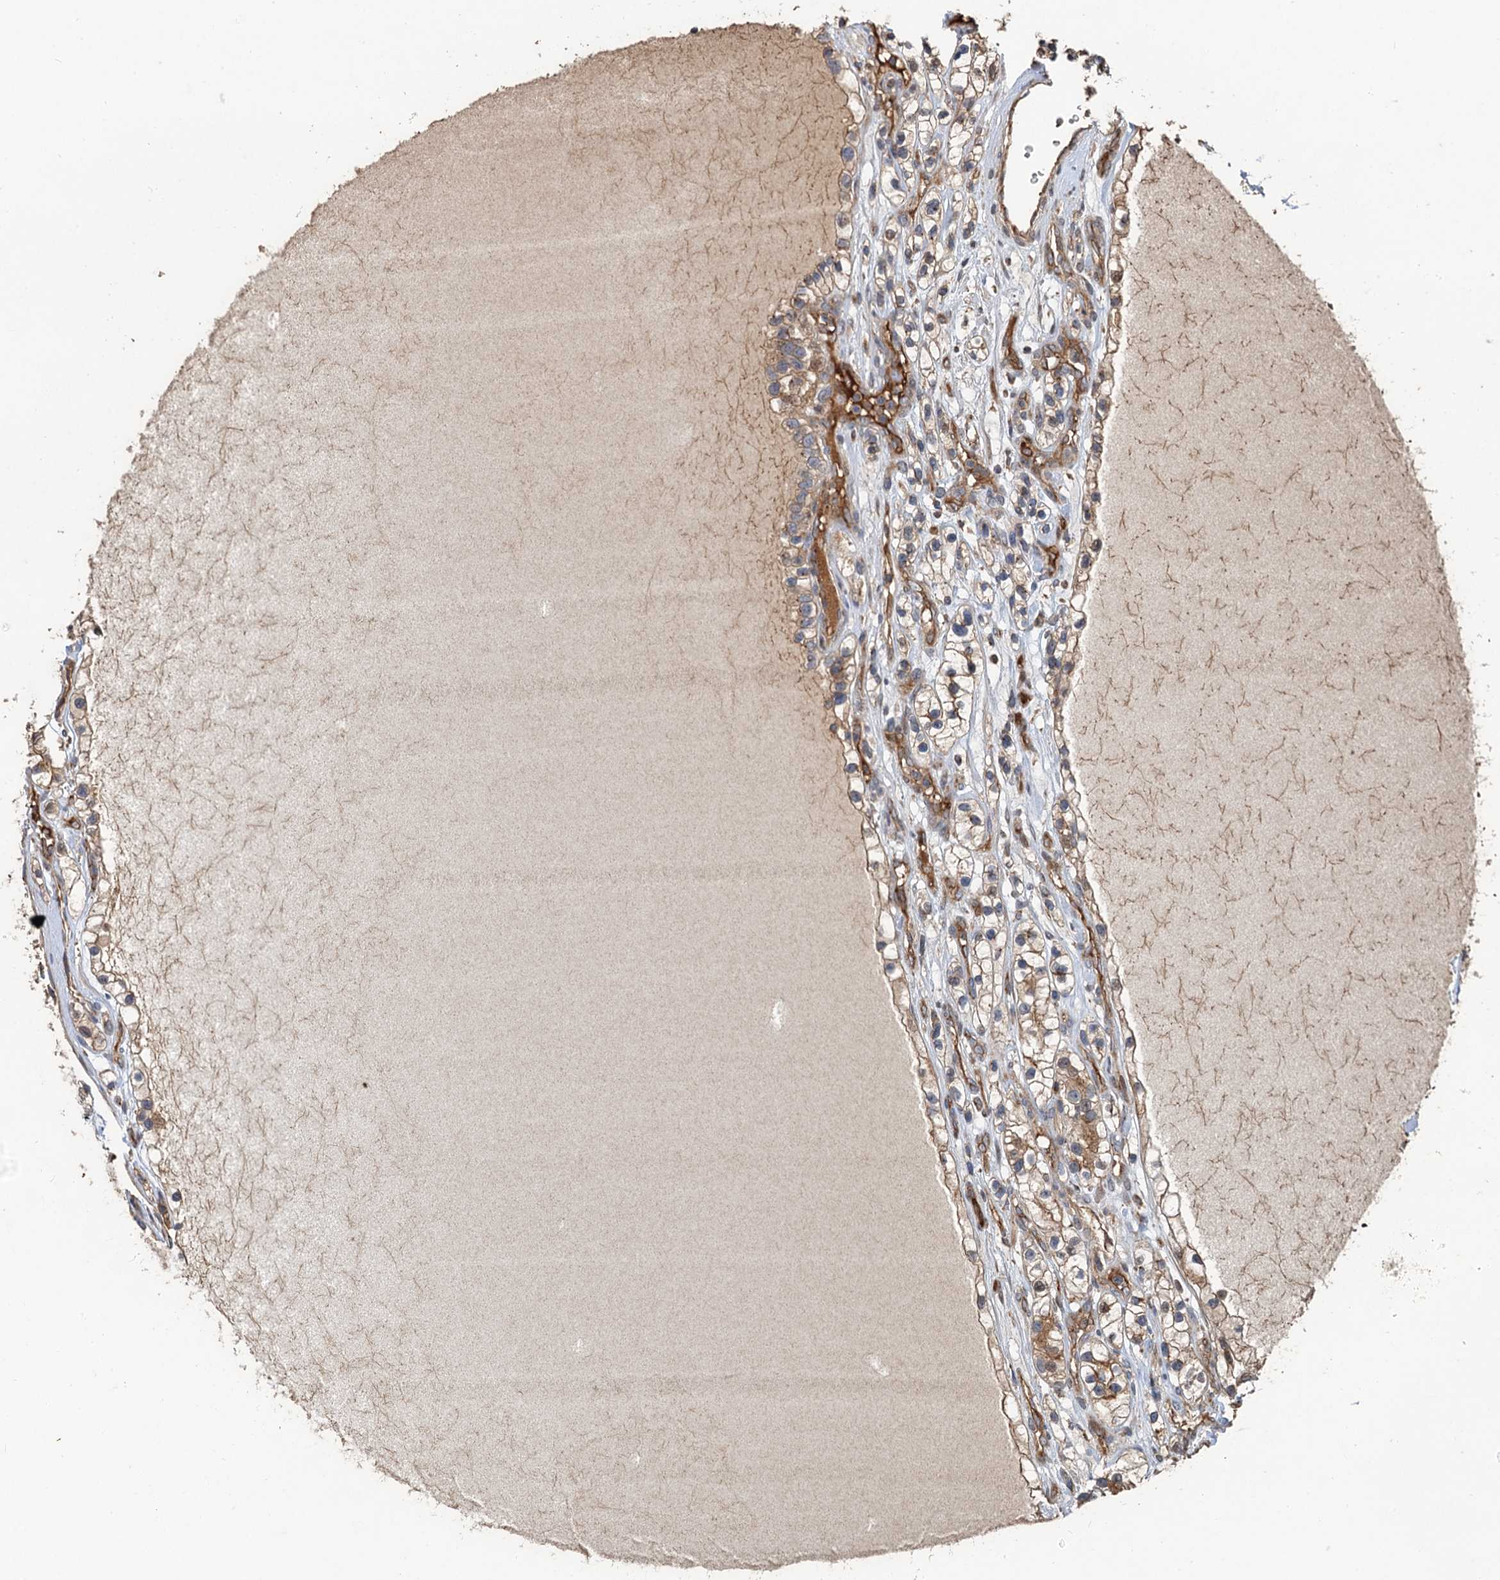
{"staining": {"intensity": "moderate", "quantity": "25%-75%", "location": "cytoplasmic/membranous"}, "tissue": "renal cancer", "cell_type": "Tumor cells", "image_type": "cancer", "snomed": [{"axis": "morphology", "description": "Adenocarcinoma, NOS"}, {"axis": "topography", "description": "Kidney"}], "caption": "This is a histology image of IHC staining of adenocarcinoma (renal), which shows moderate staining in the cytoplasmic/membranous of tumor cells.", "gene": "DEXI", "patient": {"sex": "female", "age": 57}}